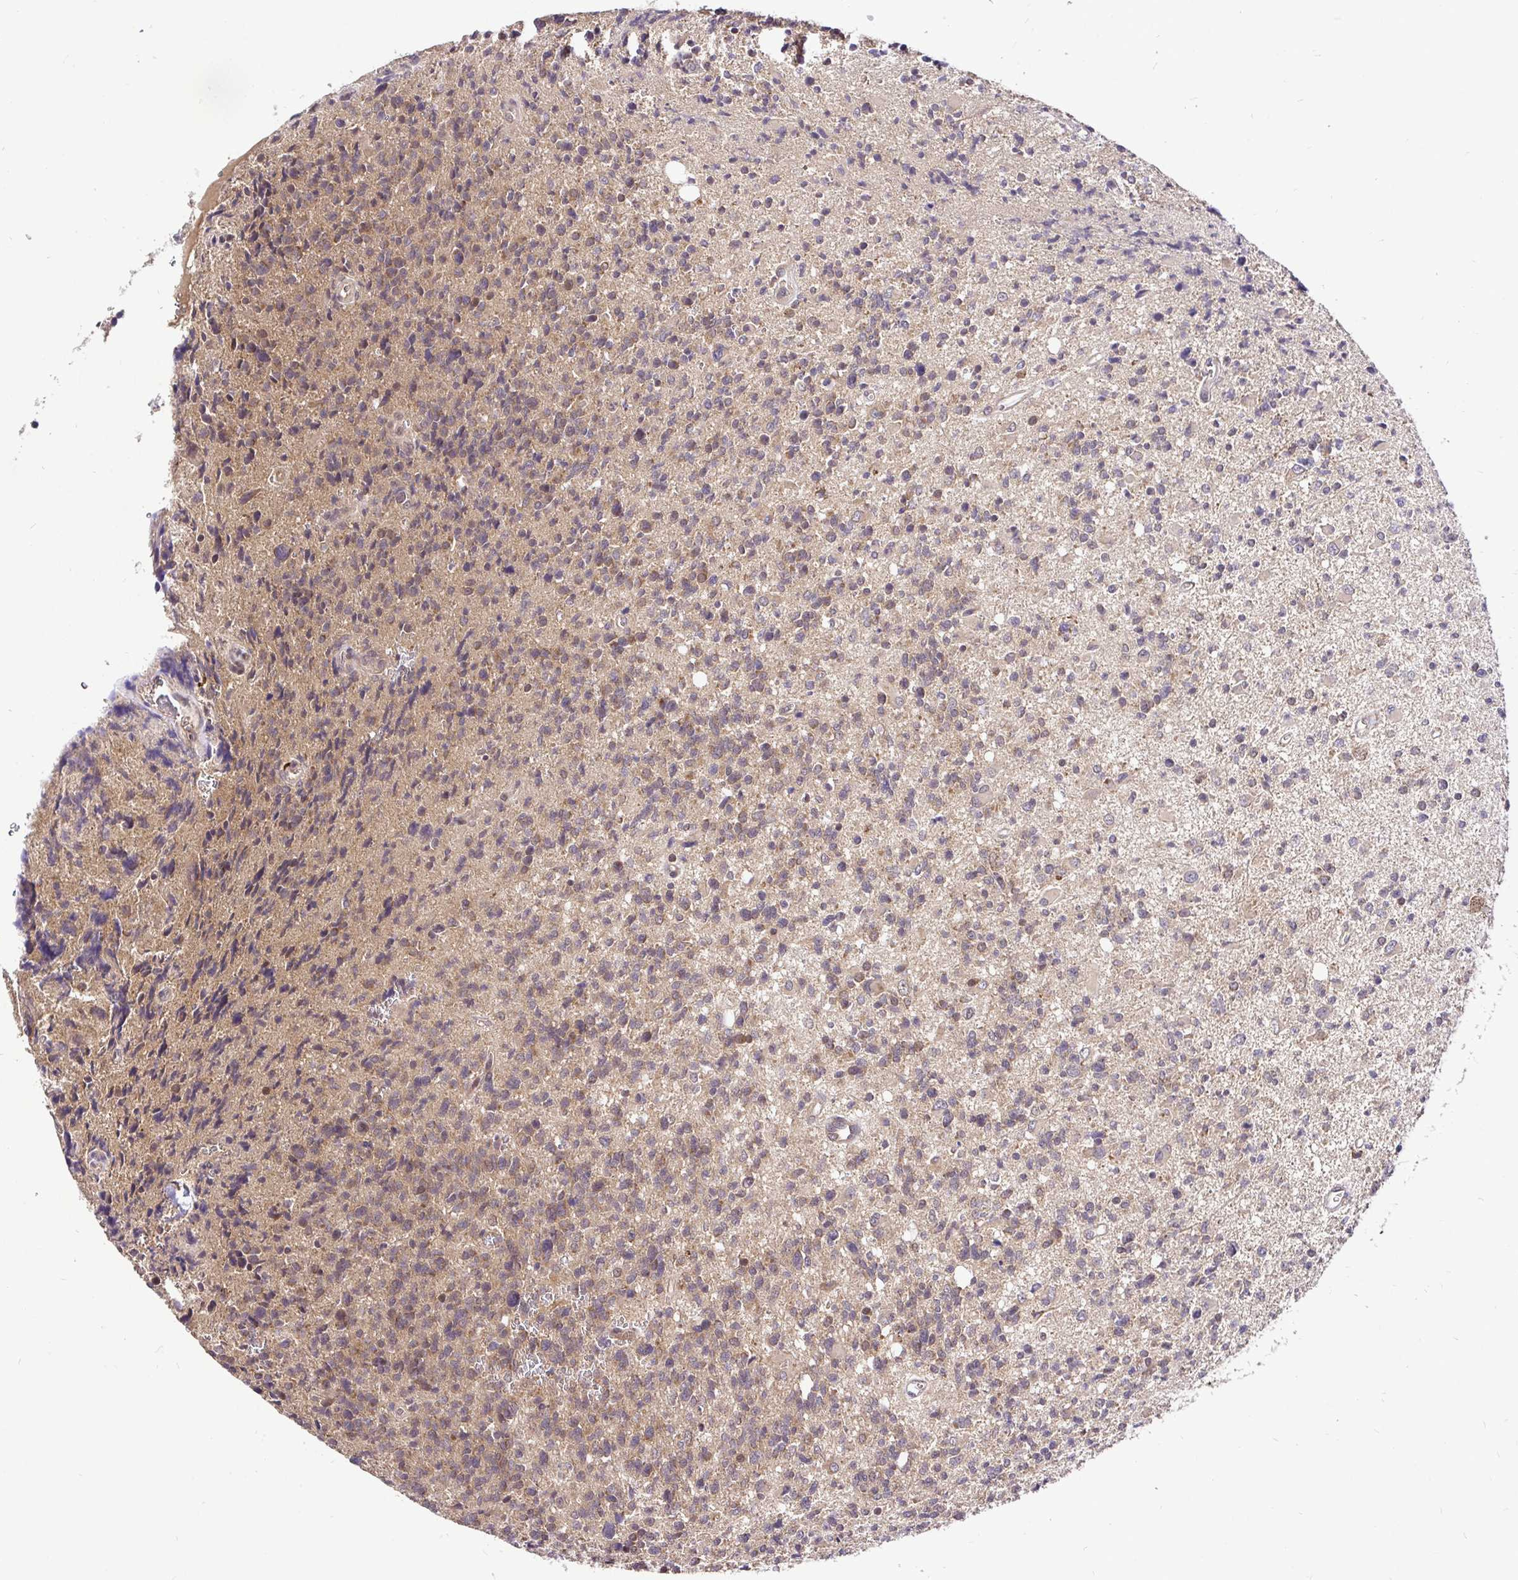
{"staining": {"intensity": "weak", "quantity": "<25%", "location": "cytoplasmic/membranous"}, "tissue": "glioma", "cell_type": "Tumor cells", "image_type": "cancer", "snomed": [{"axis": "morphology", "description": "Glioma, malignant, High grade"}, {"axis": "topography", "description": "Brain"}], "caption": "A micrograph of glioma stained for a protein exhibits no brown staining in tumor cells.", "gene": "UBE2M", "patient": {"sex": "male", "age": 29}}